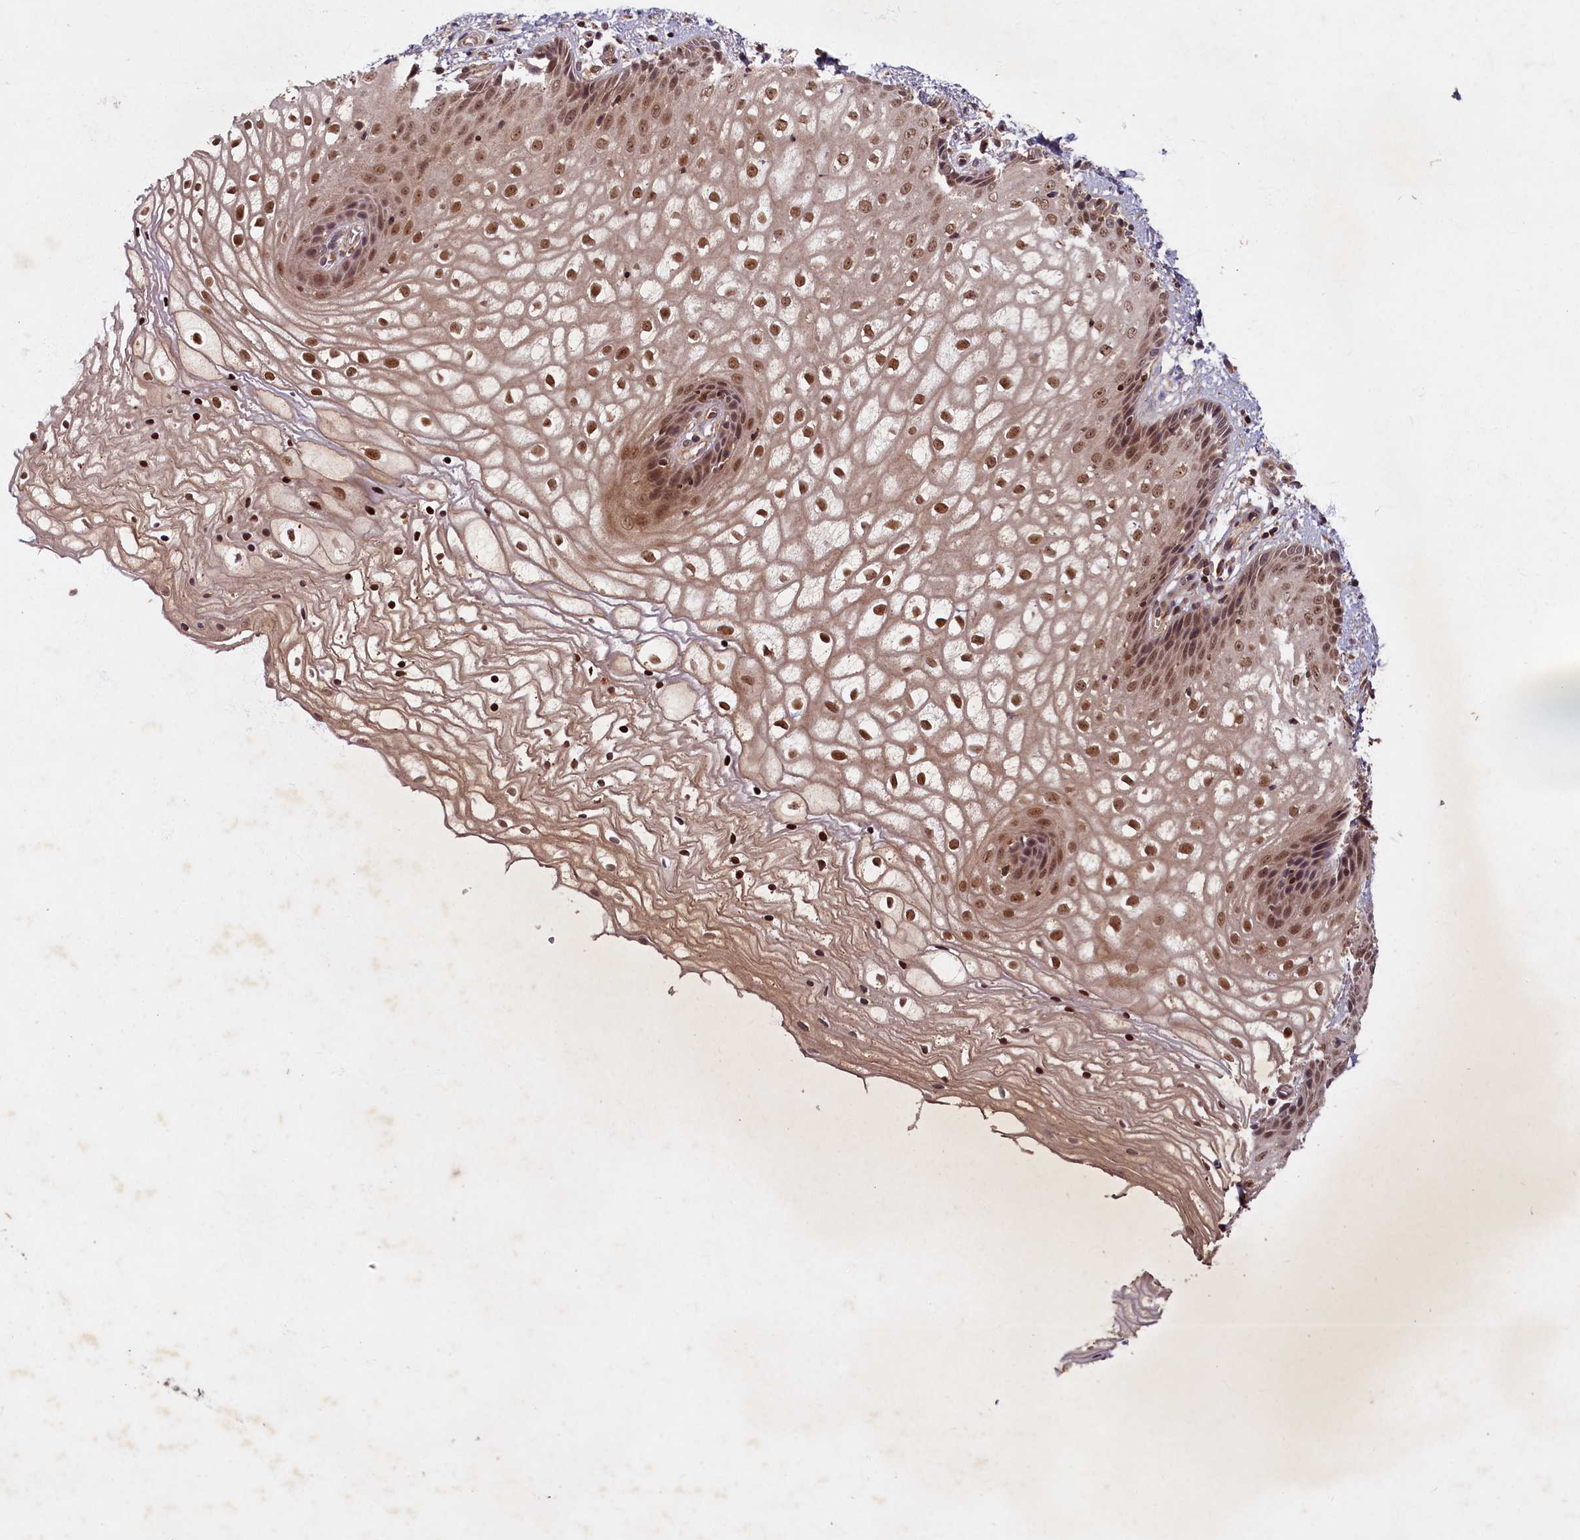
{"staining": {"intensity": "moderate", "quantity": ">75%", "location": "cytoplasmic/membranous,nuclear"}, "tissue": "vagina", "cell_type": "Squamous epithelial cells", "image_type": "normal", "snomed": [{"axis": "morphology", "description": "Normal tissue, NOS"}, {"axis": "topography", "description": "Vagina"}], "caption": "IHC of unremarkable human vagina reveals medium levels of moderate cytoplasmic/membranous,nuclear staining in approximately >75% of squamous epithelial cells. The staining was performed using DAB (3,3'-diaminobenzidine) to visualize the protein expression in brown, while the nuclei were stained in blue with hematoxylin (Magnification: 20x).", "gene": "SLC11A2", "patient": {"sex": "female", "age": 34}}